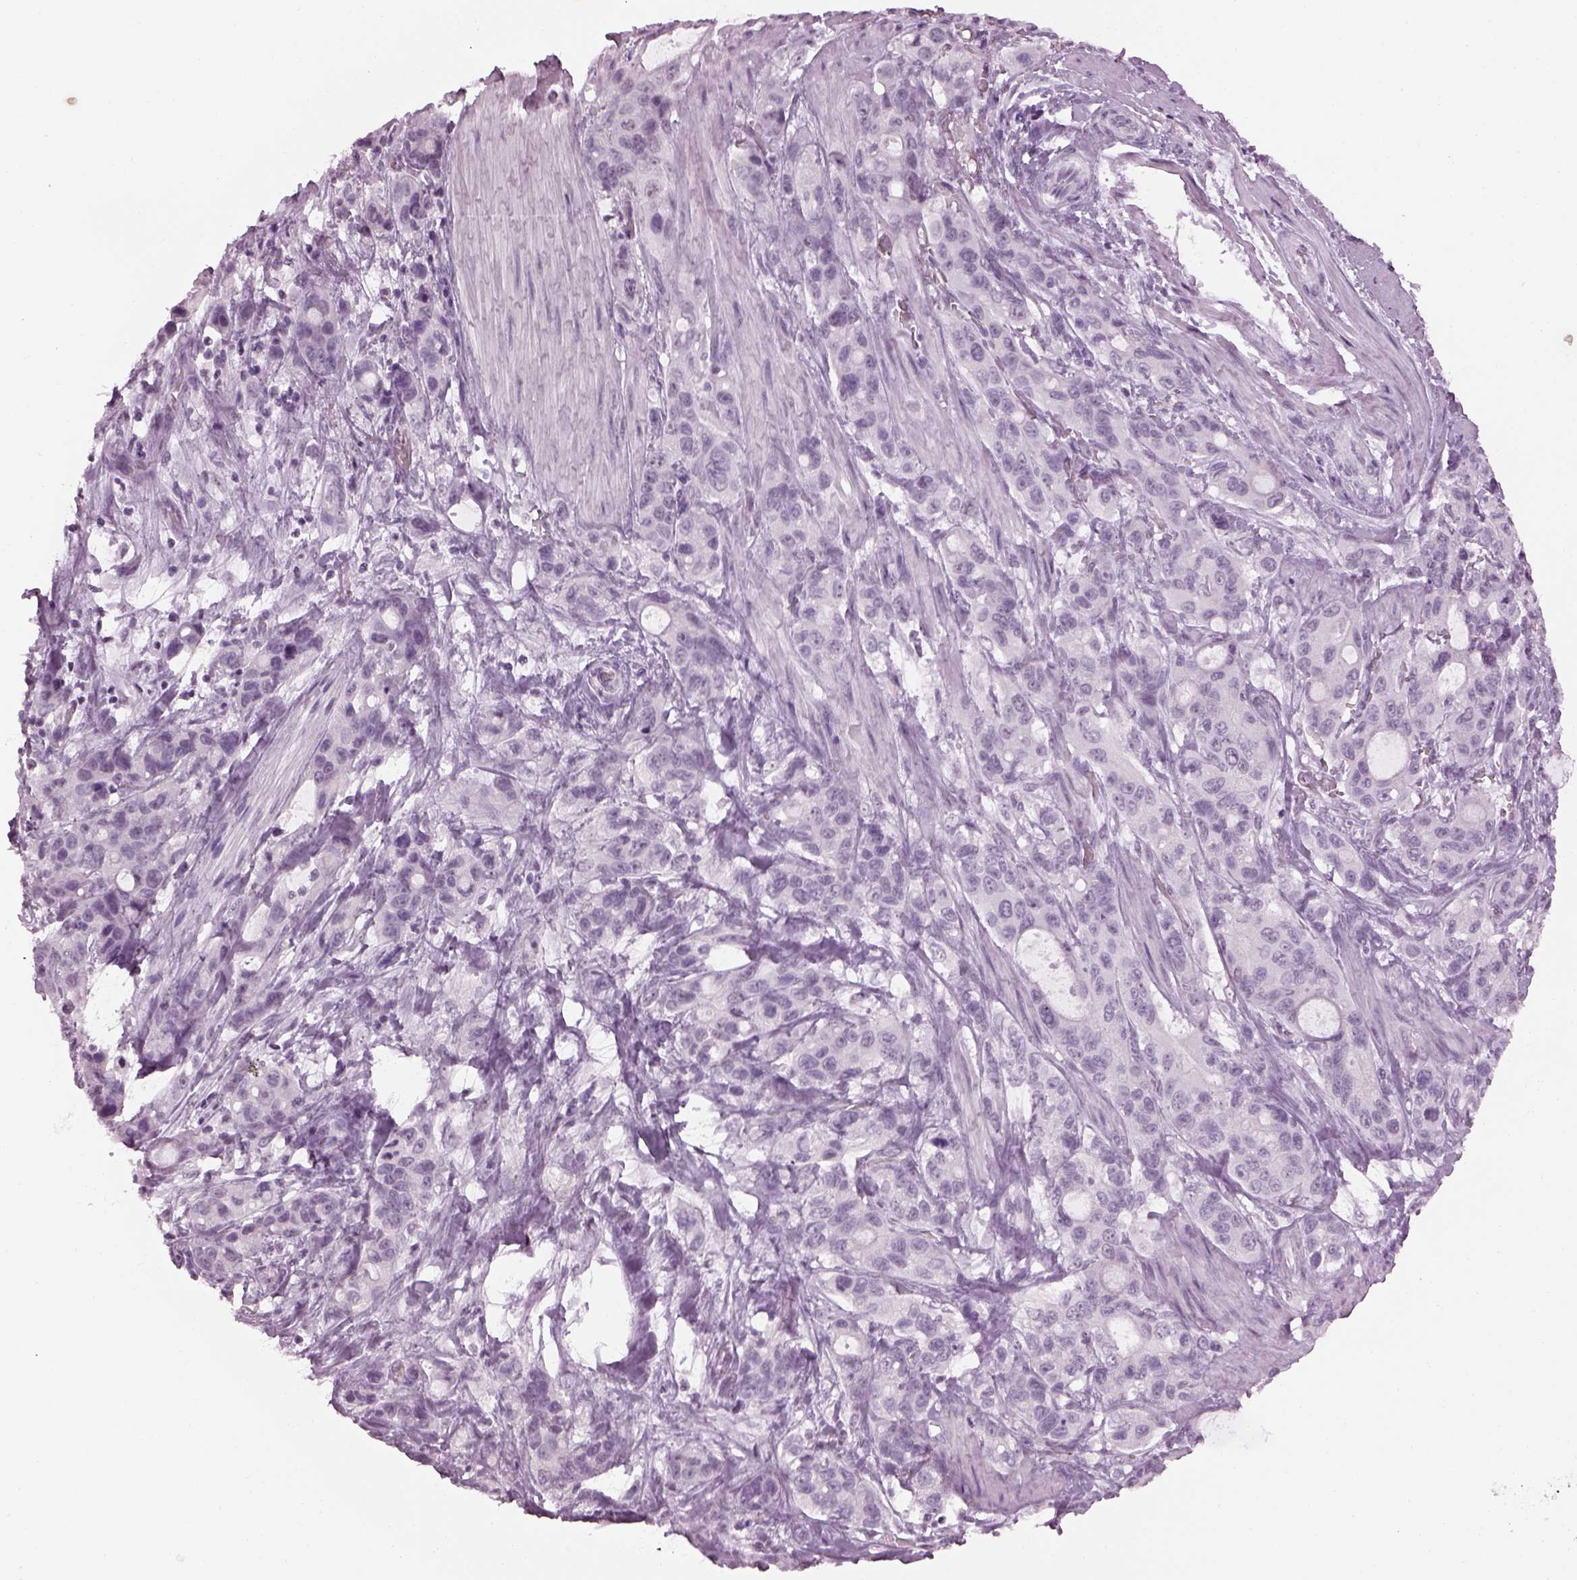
{"staining": {"intensity": "negative", "quantity": "none", "location": "none"}, "tissue": "stomach cancer", "cell_type": "Tumor cells", "image_type": "cancer", "snomed": [{"axis": "morphology", "description": "Adenocarcinoma, NOS"}, {"axis": "topography", "description": "Stomach"}], "caption": "A high-resolution micrograph shows immunohistochemistry staining of stomach cancer, which demonstrates no significant staining in tumor cells.", "gene": "ADGRG2", "patient": {"sex": "male", "age": 63}}